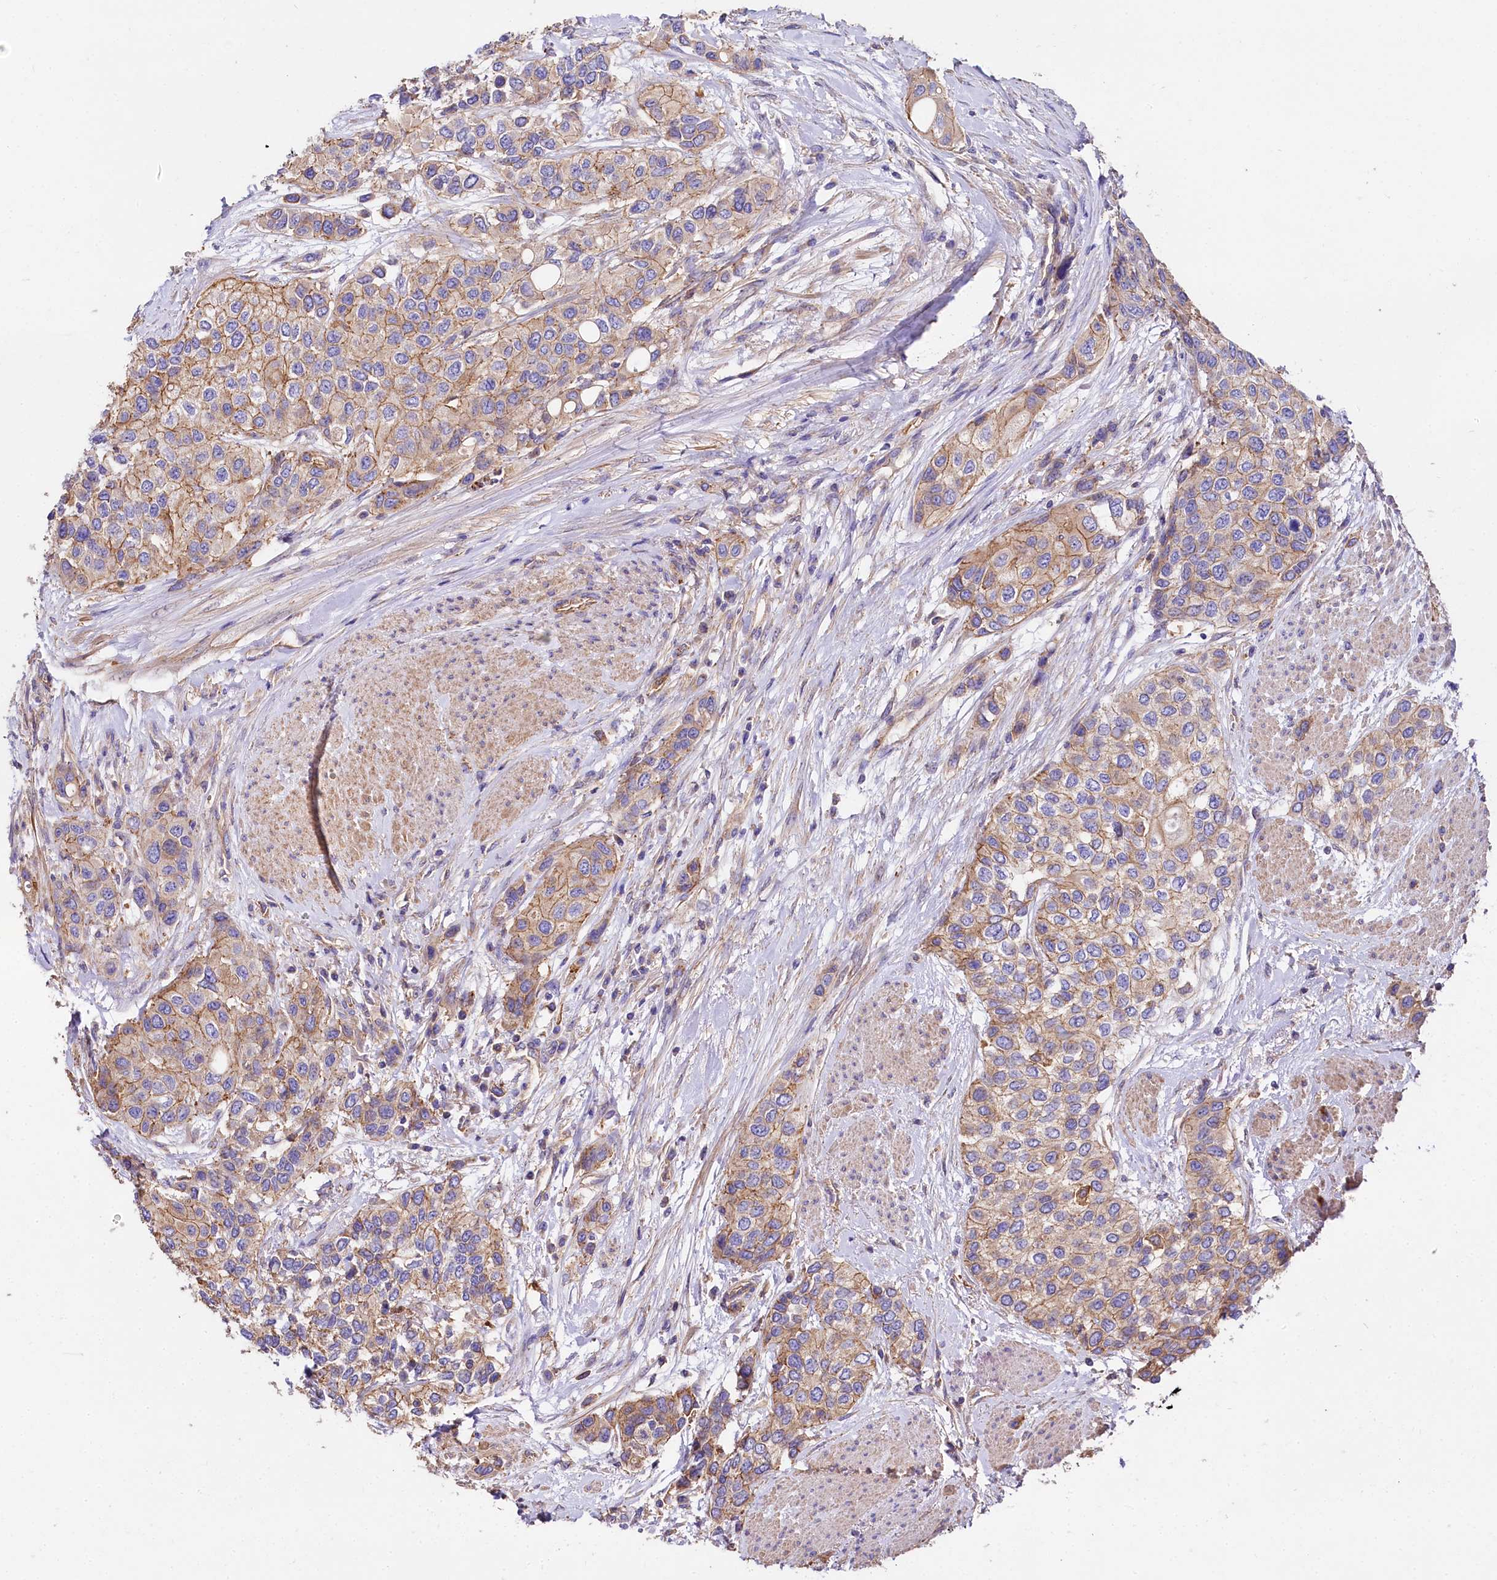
{"staining": {"intensity": "moderate", "quantity": "25%-75%", "location": "cytoplasmic/membranous"}, "tissue": "urothelial cancer", "cell_type": "Tumor cells", "image_type": "cancer", "snomed": [{"axis": "morphology", "description": "Normal tissue, NOS"}, {"axis": "morphology", "description": "Urothelial carcinoma, High grade"}, {"axis": "topography", "description": "Vascular tissue"}, {"axis": "topography", "description": "Urinary bladder"}], "caption": "An immunohistochemistry (IHC) image of neoplastic tissue is shown. Protein staining in brown labels moderate cytoplasmic/membranous positivity in urothelial cancer within tumor cells.", "gene": "FCHSD2", "patient": {"sex": "female", "age": 56}}